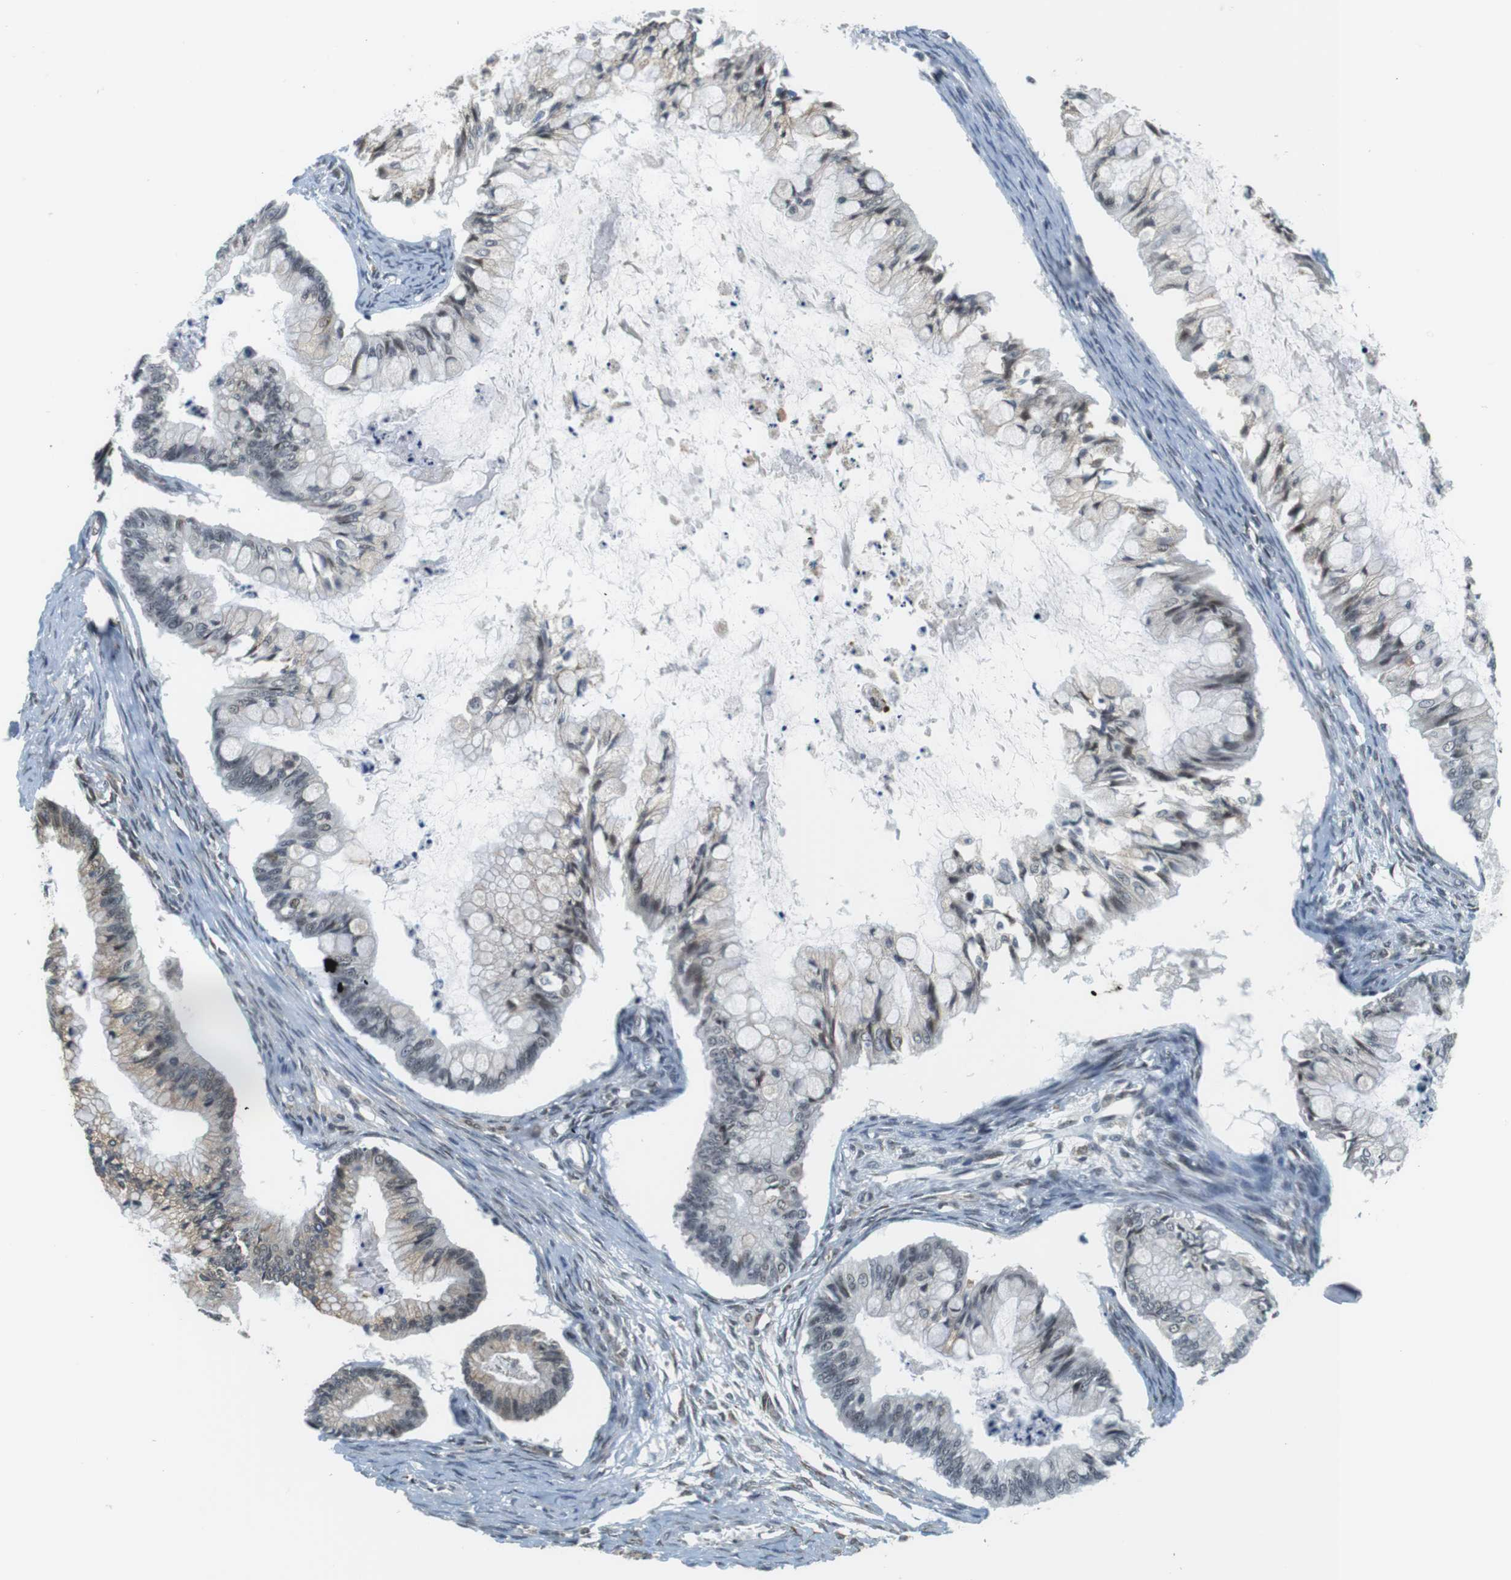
{"staining": {"intensity": "weak", "quantity": "25%-75%", "location": "nuclear"}, "tissue": "ovarian cancer", "cell_type": "Tumor cells", "image_type": "cancer", "snomed": [{"axis": "morphology", "description": "Cystadenocarcinoma, mucinous, NOS"}, {"axis": "topography", "description": "Ovary"}], "caption": "IHC histopathology image of neoplastic tissue: human ovarian mucinous cystadenocarcinoma stained using immunohistochemistry shows low levels of weak protein expression localized specifically in the nuclear of tumor cells, appearing as a nuclear brown color.", "gene": "RNF38", "patient": {"sex": "female", "age": 57}}